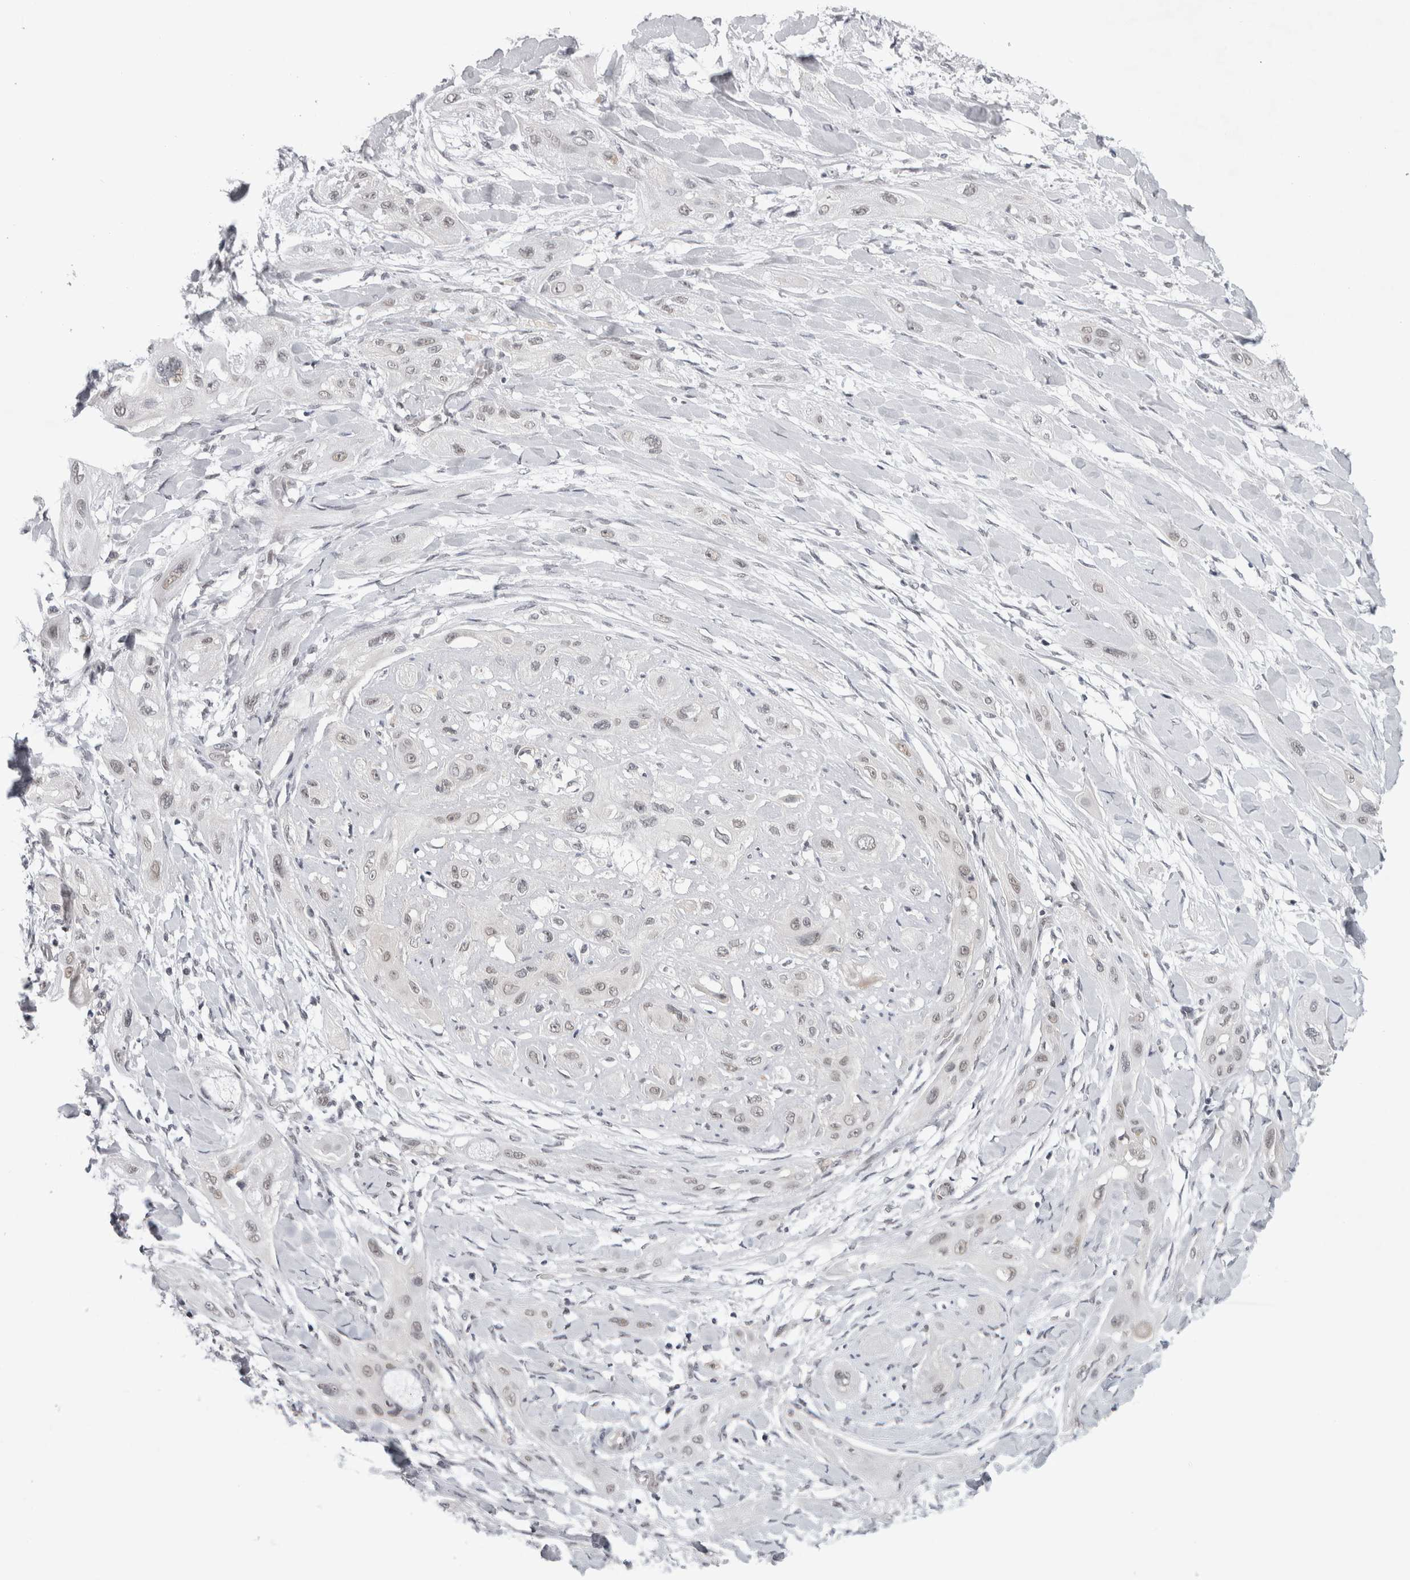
{"staining": {"intensity": "weak", "quantity": ">75%", "location": "nuclear"}, "tissue": "lung cancer", "cell_type": "Tumor cells", "image_type": "cancer", "snomed": [{"axis": "morphology", "description": "Squamous cell carcinoma, NOS"}, {"axis": "topography", "description": "Lung"}], "caption": "DAB (3,3'-diaminobenzidine) immunohistochemical staining of lung cancer shows weak nuclear protein staining in approximately >75% of tumor cells.", "gene": "PSMB2", "patient": {"sex": "female", "age": 47}}